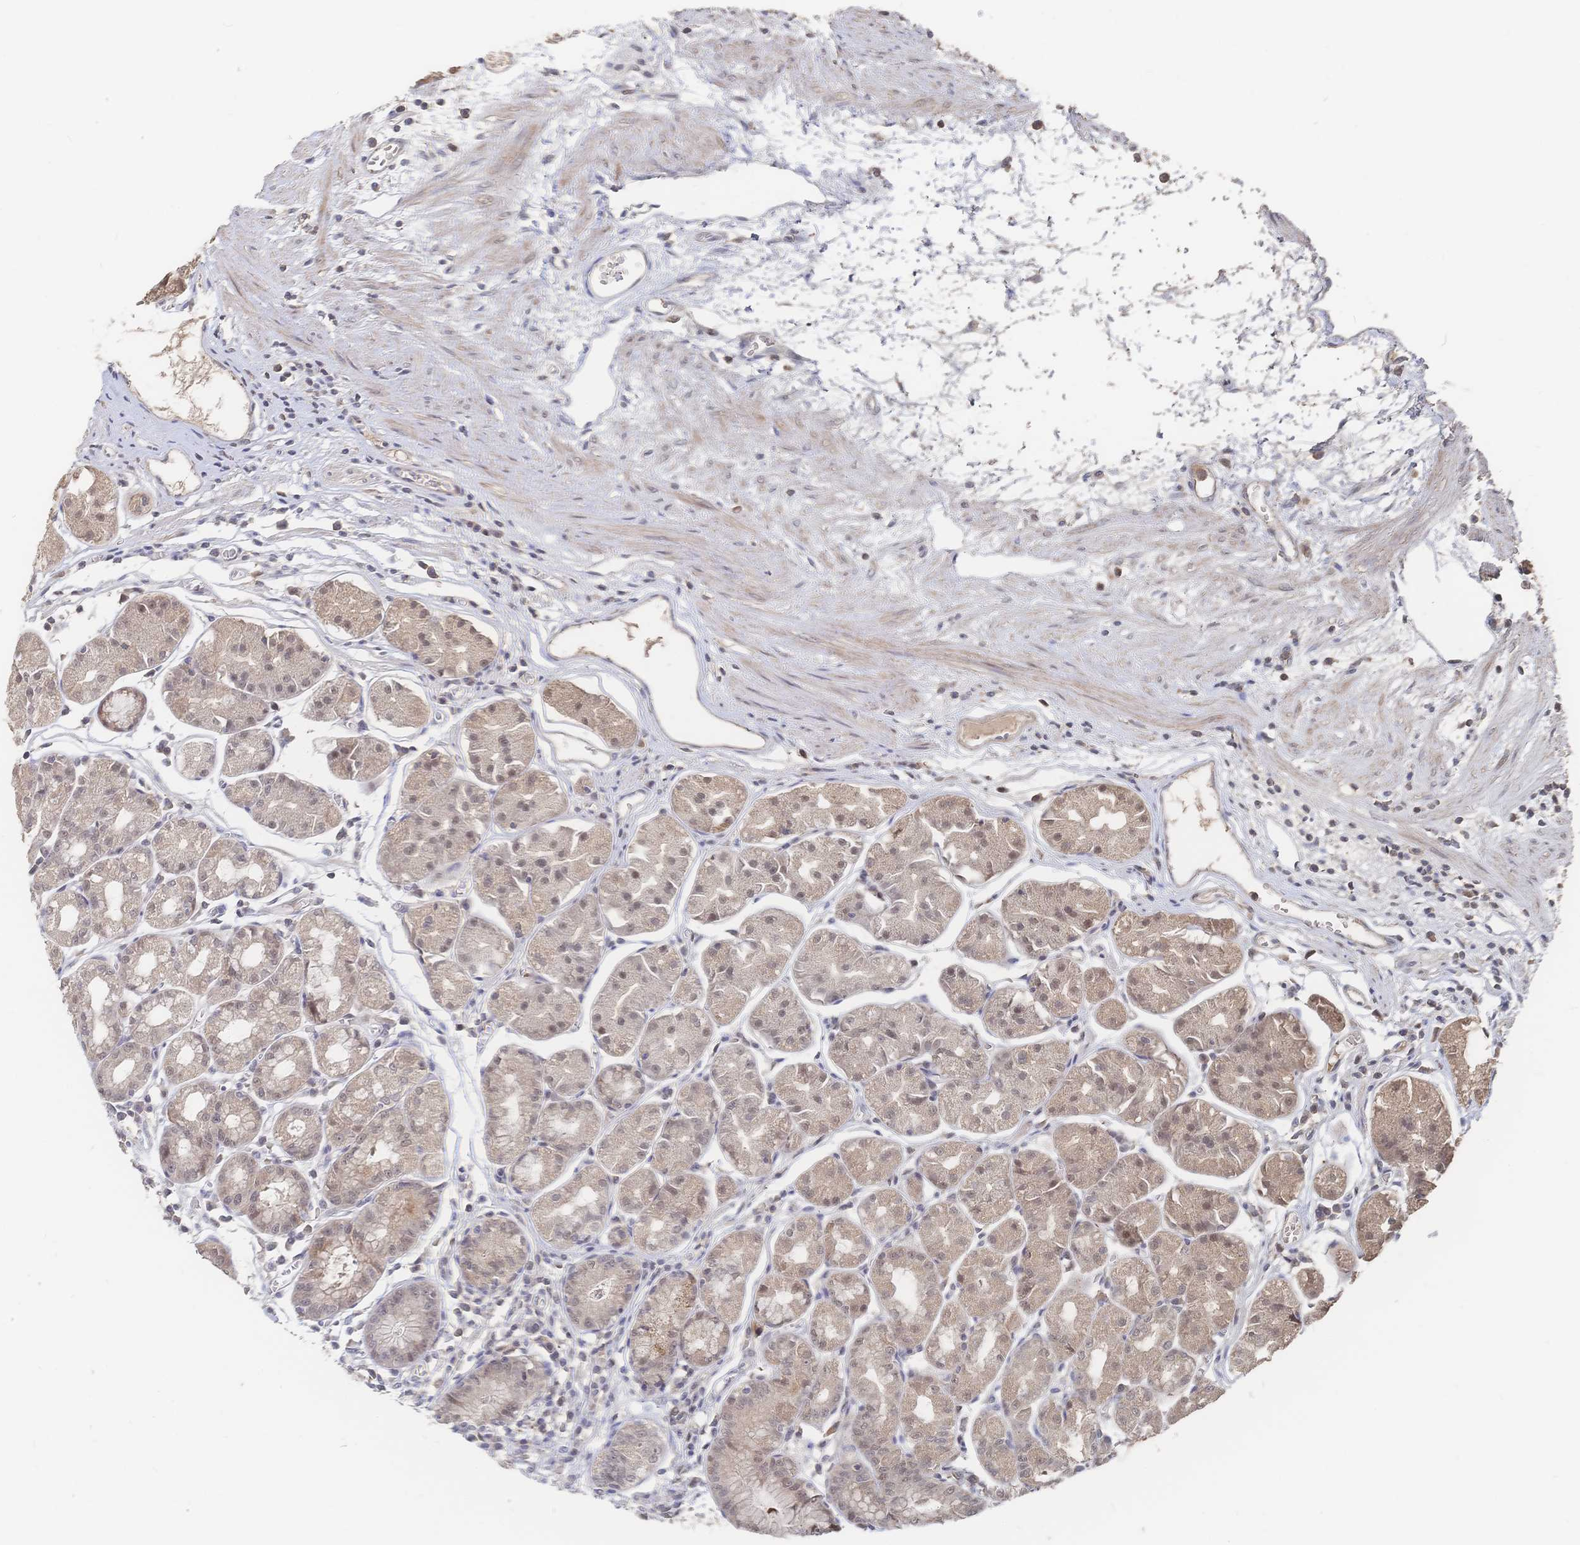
{"staining": {"intensity": "moderate", "quantity": "25%-75%", "location": "cytoplasmic/membranous,nuclear"}, "tissue": "stomach", "cell_type": "Glandular cells", "image_type": "normal", "snomed": [{"axis": "morphology", "description": "Normal tissue, NOS"}, {"axis": "topography", "description": "Stomach"}], "caption": "A high-resolution micrograph shows IHC staining of benign stomach, which shows moderate cytoplasmic/membranous,nuclear expression in approximately 25%-75% of glandular cells. (DAB (3,3'-diaminobenzidine) IHC with brightfield microscopy, high magnification).", "gene": "LRP5", "patient": {"sex": "male", "age": 55}}